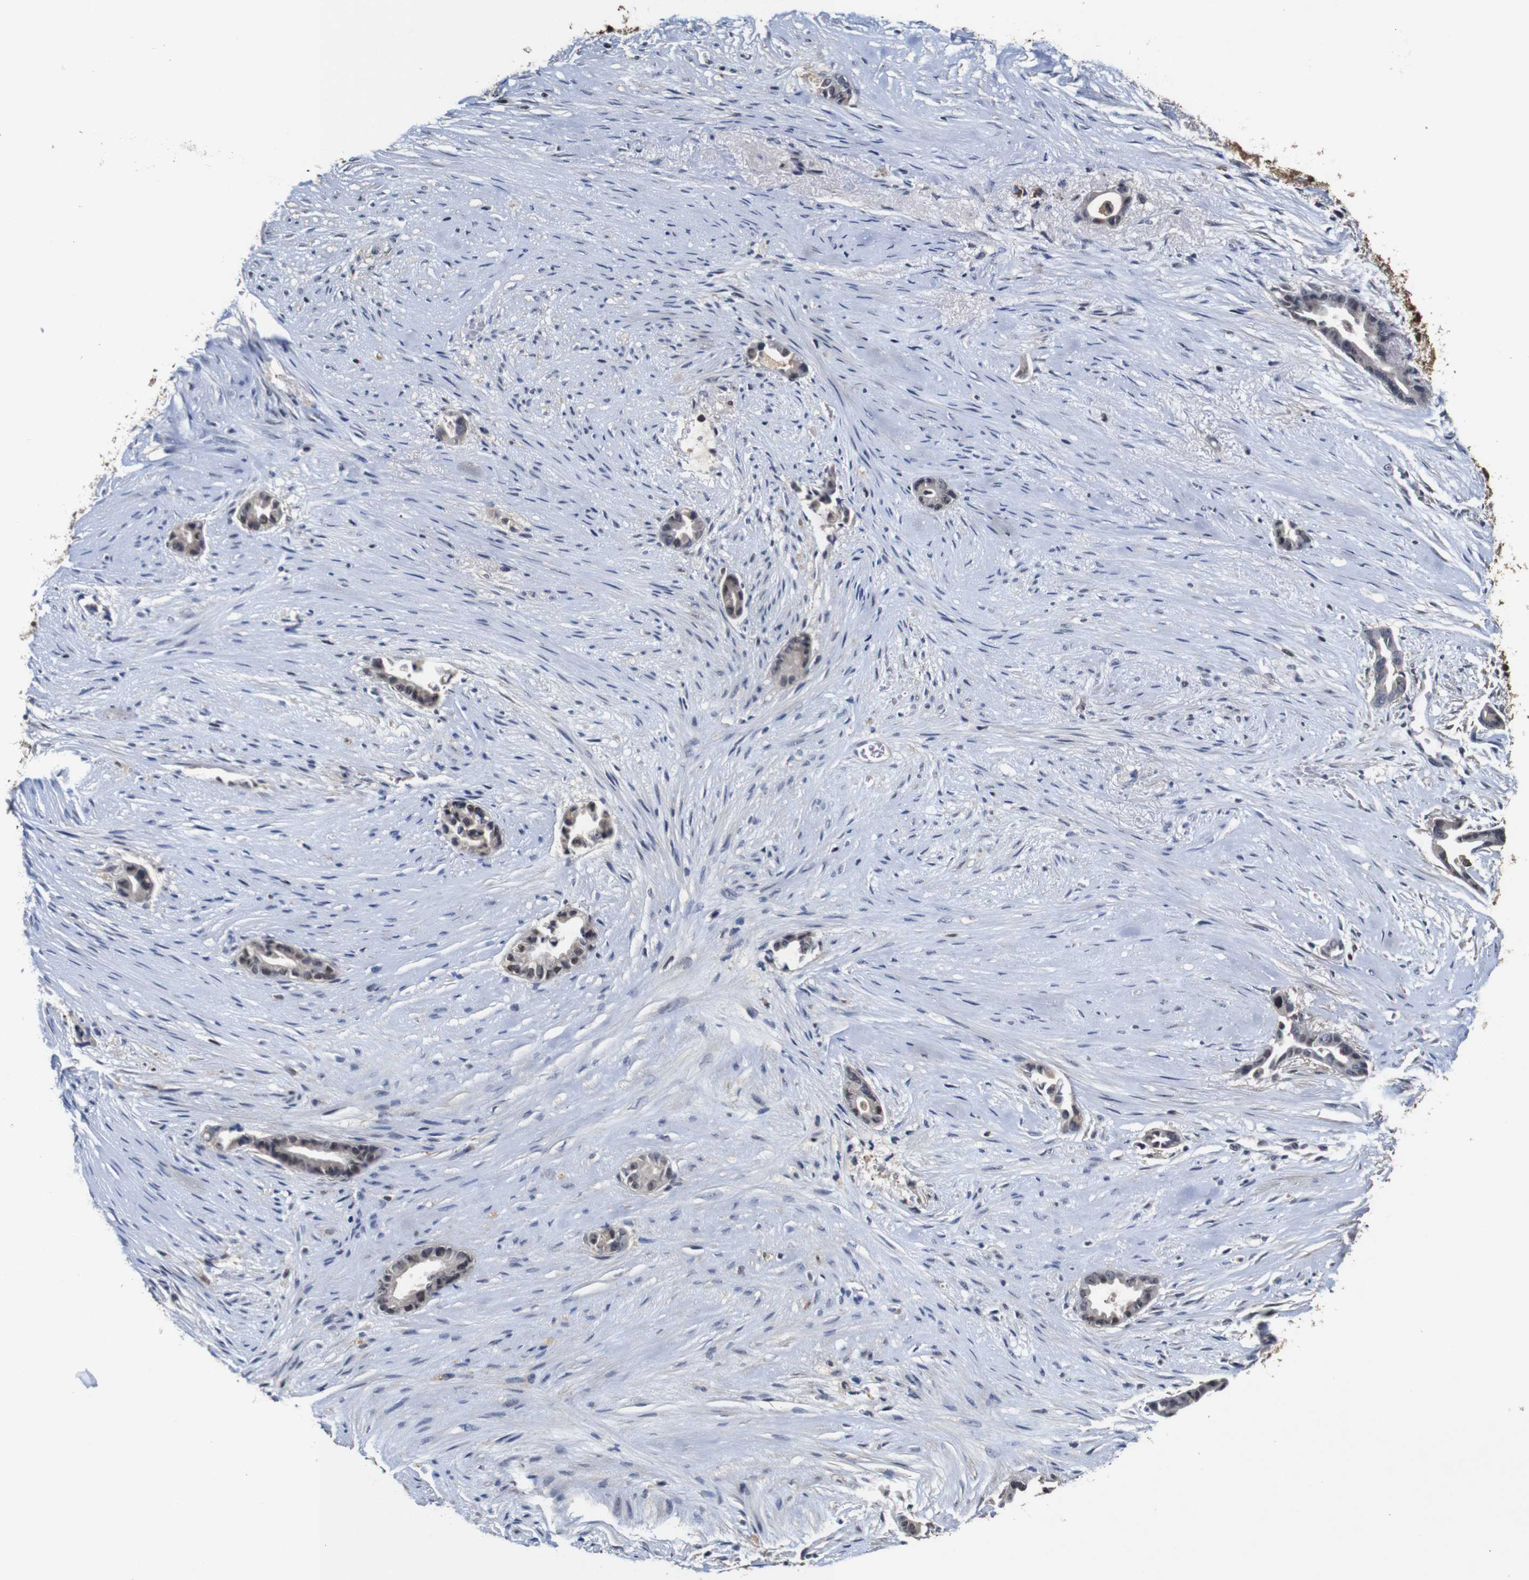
{"staining": {"intensity": "negative", "quantity": "none", "location": "none"}, "tissue": "liver cancer", "cell_type": "Tumor cells", "image_type": "cancer", "snomed": [{"axis": "morphology", "description": "Cholangiocarcinoma"}, {"axis": "topography", "description": "Liver"}], "caption": "IHC of human liver cancer (cholangiocarcinoma) reveals no staining in tumor cells.", "gene": "MYC", "patient": {"sex": "female", "age": 55}}